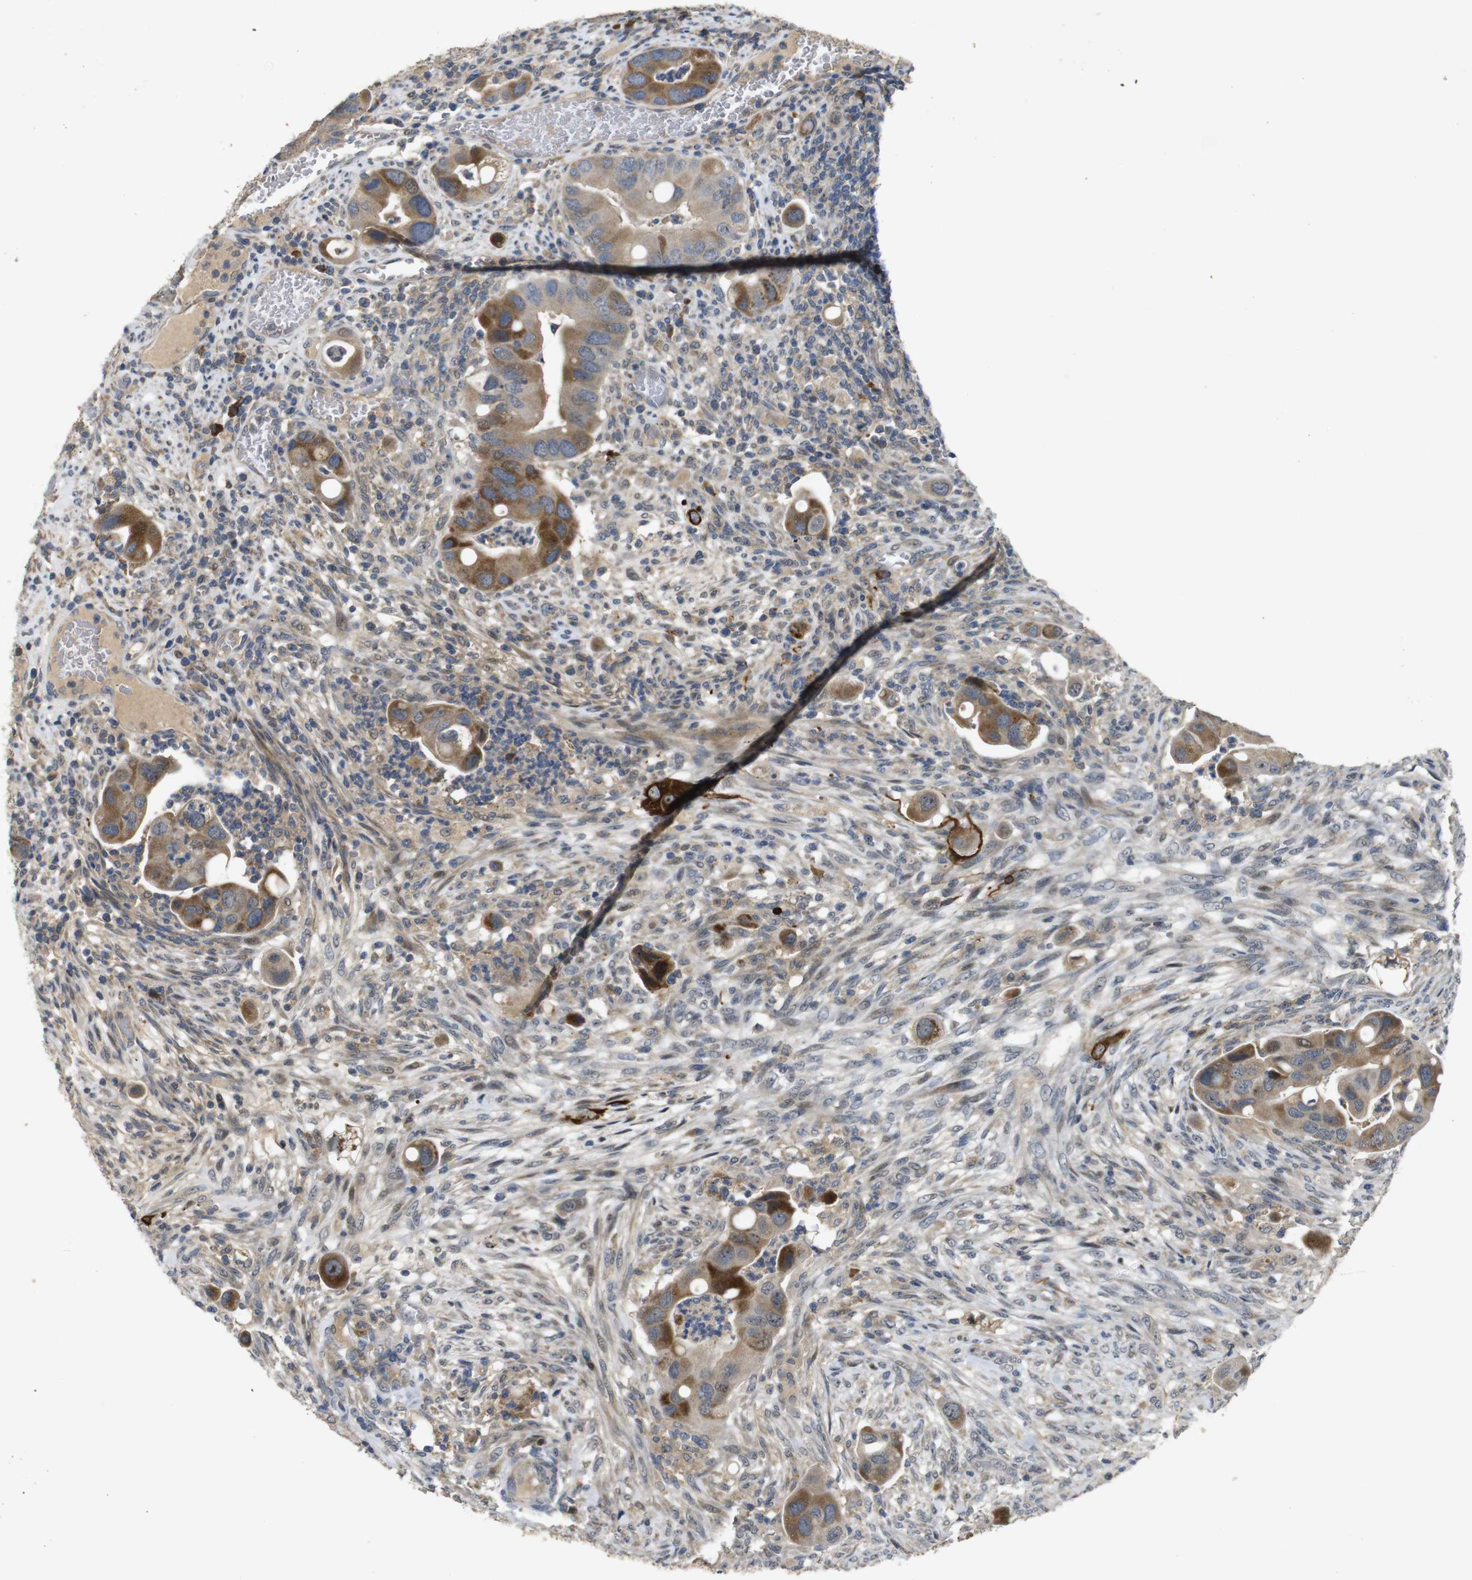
{"staining": {"intensity": "moderate", "quantity": ">75%", "location": "cytoplasmic/membranous"}, "tissue": "colorectal cancer", "cell_type": "Tumor cells", "image_type": "cancer", "snomed": [{"axis": "morphology", "description": "Adenocarcinoma, NOS"}, {"axis": "topography", "description": "Rectum"}], "caption": "Immunohistochemistry (IHC) of adenocarcinoma (colorectal) demonstrates medium levels of moderate cytoplasmic/membranous positivity in approximately >75% of tumor cells.", "gene": "MAGI2", "patient": {"sex": "female", "age": 57}}